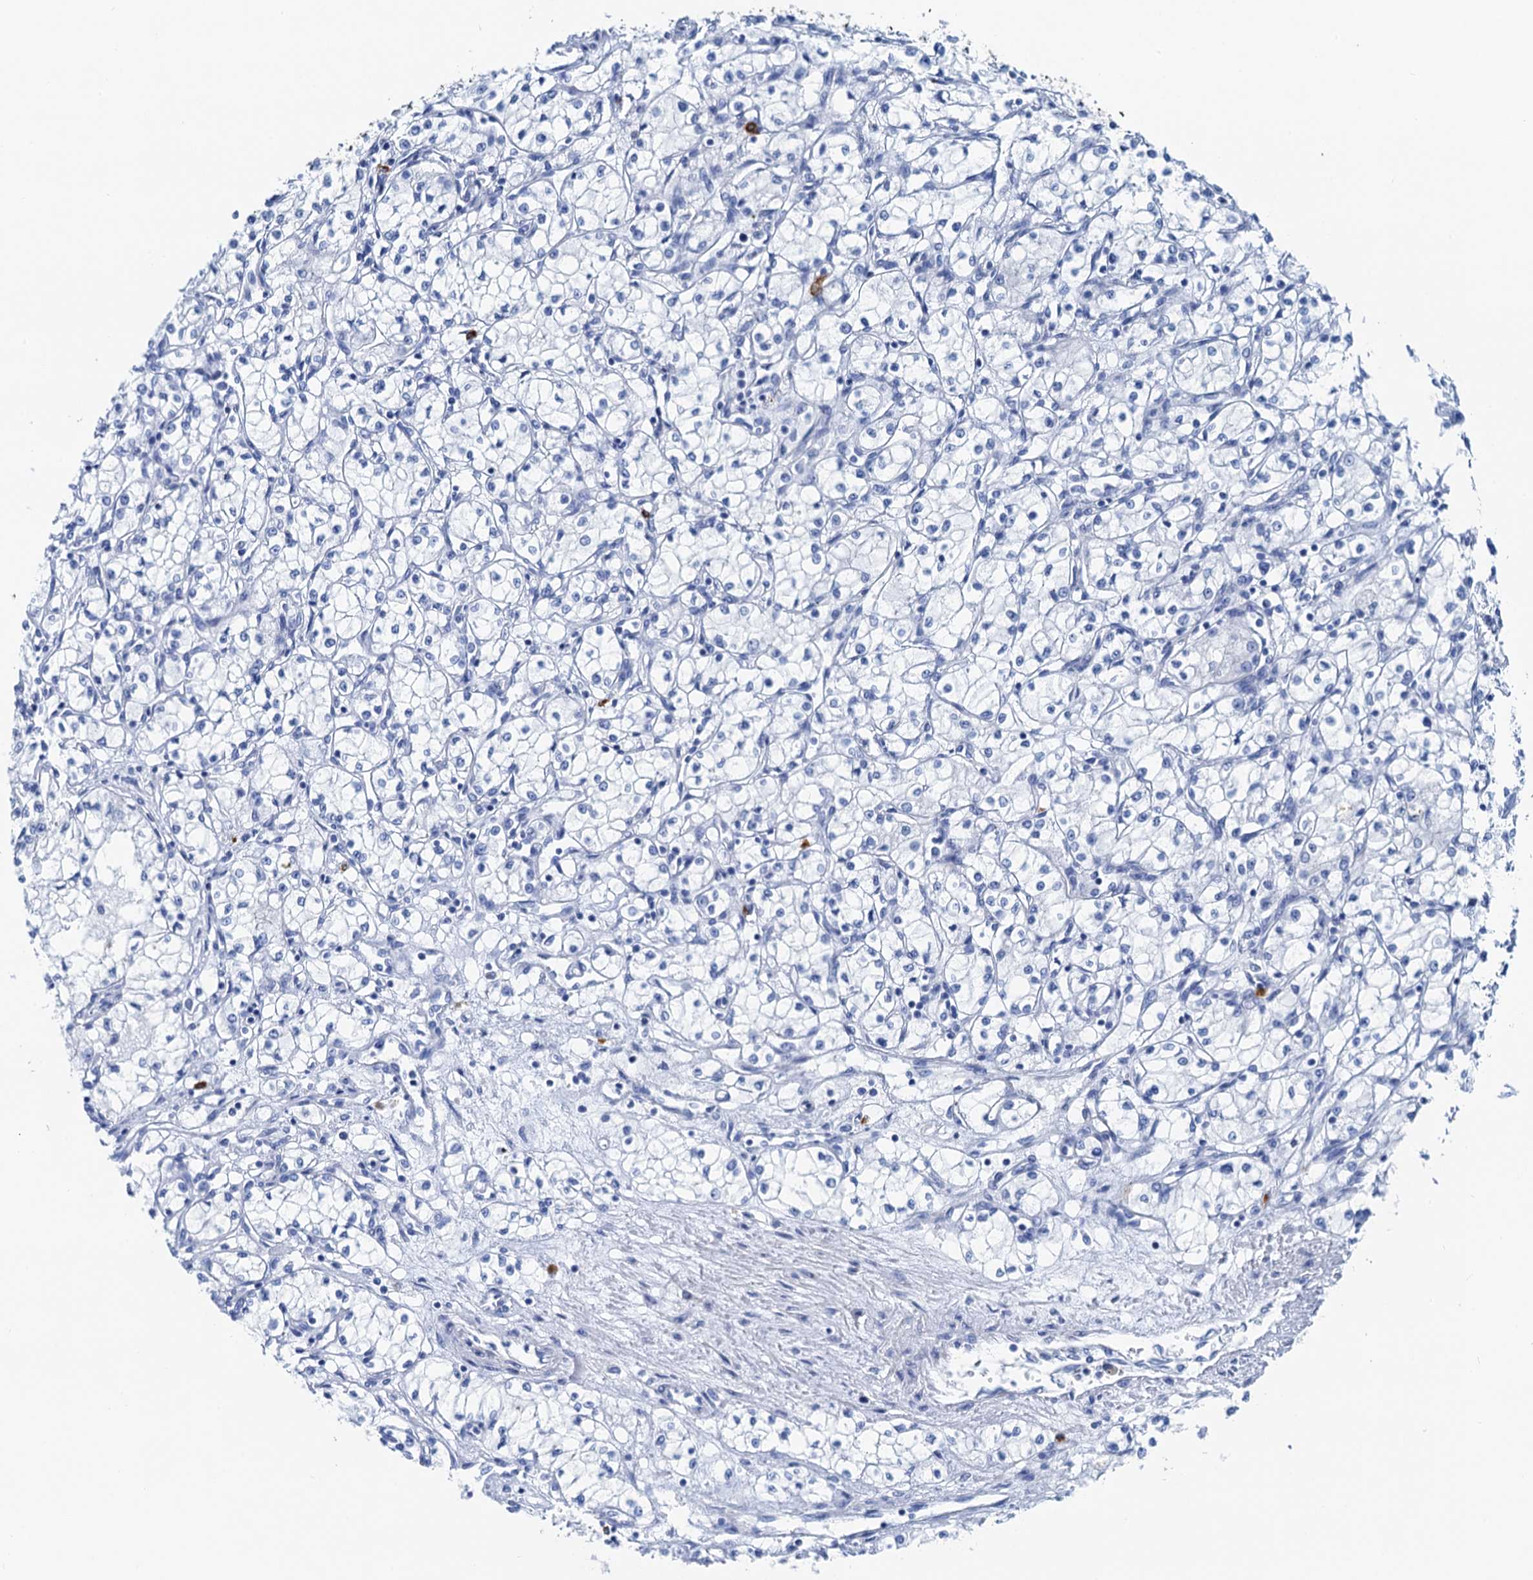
{"staining": {"intensity": "negative", "quantity": "none", "location": "none"}, "tissue": "renal cancer", "cell_type": "Tumor cells", "image_type": "cancer", "snomed": [{"axis": "morphology", "description": "Adenocarcinoma, NOS"}, {"axis": "topography", "description": "Kidney"}], "caption": "This is a photomicrograph of immunohistochemistry (IHC) staining of renal adenocarcinoma, which shows no staining in tumor cells. (DAB (3,3'-diaminobenzidine) immunohistochemistry visualized using brightfield microscopy, high magnification).", "gene": "NLRP10", "patient": {"sex": "male", "age": 59}}